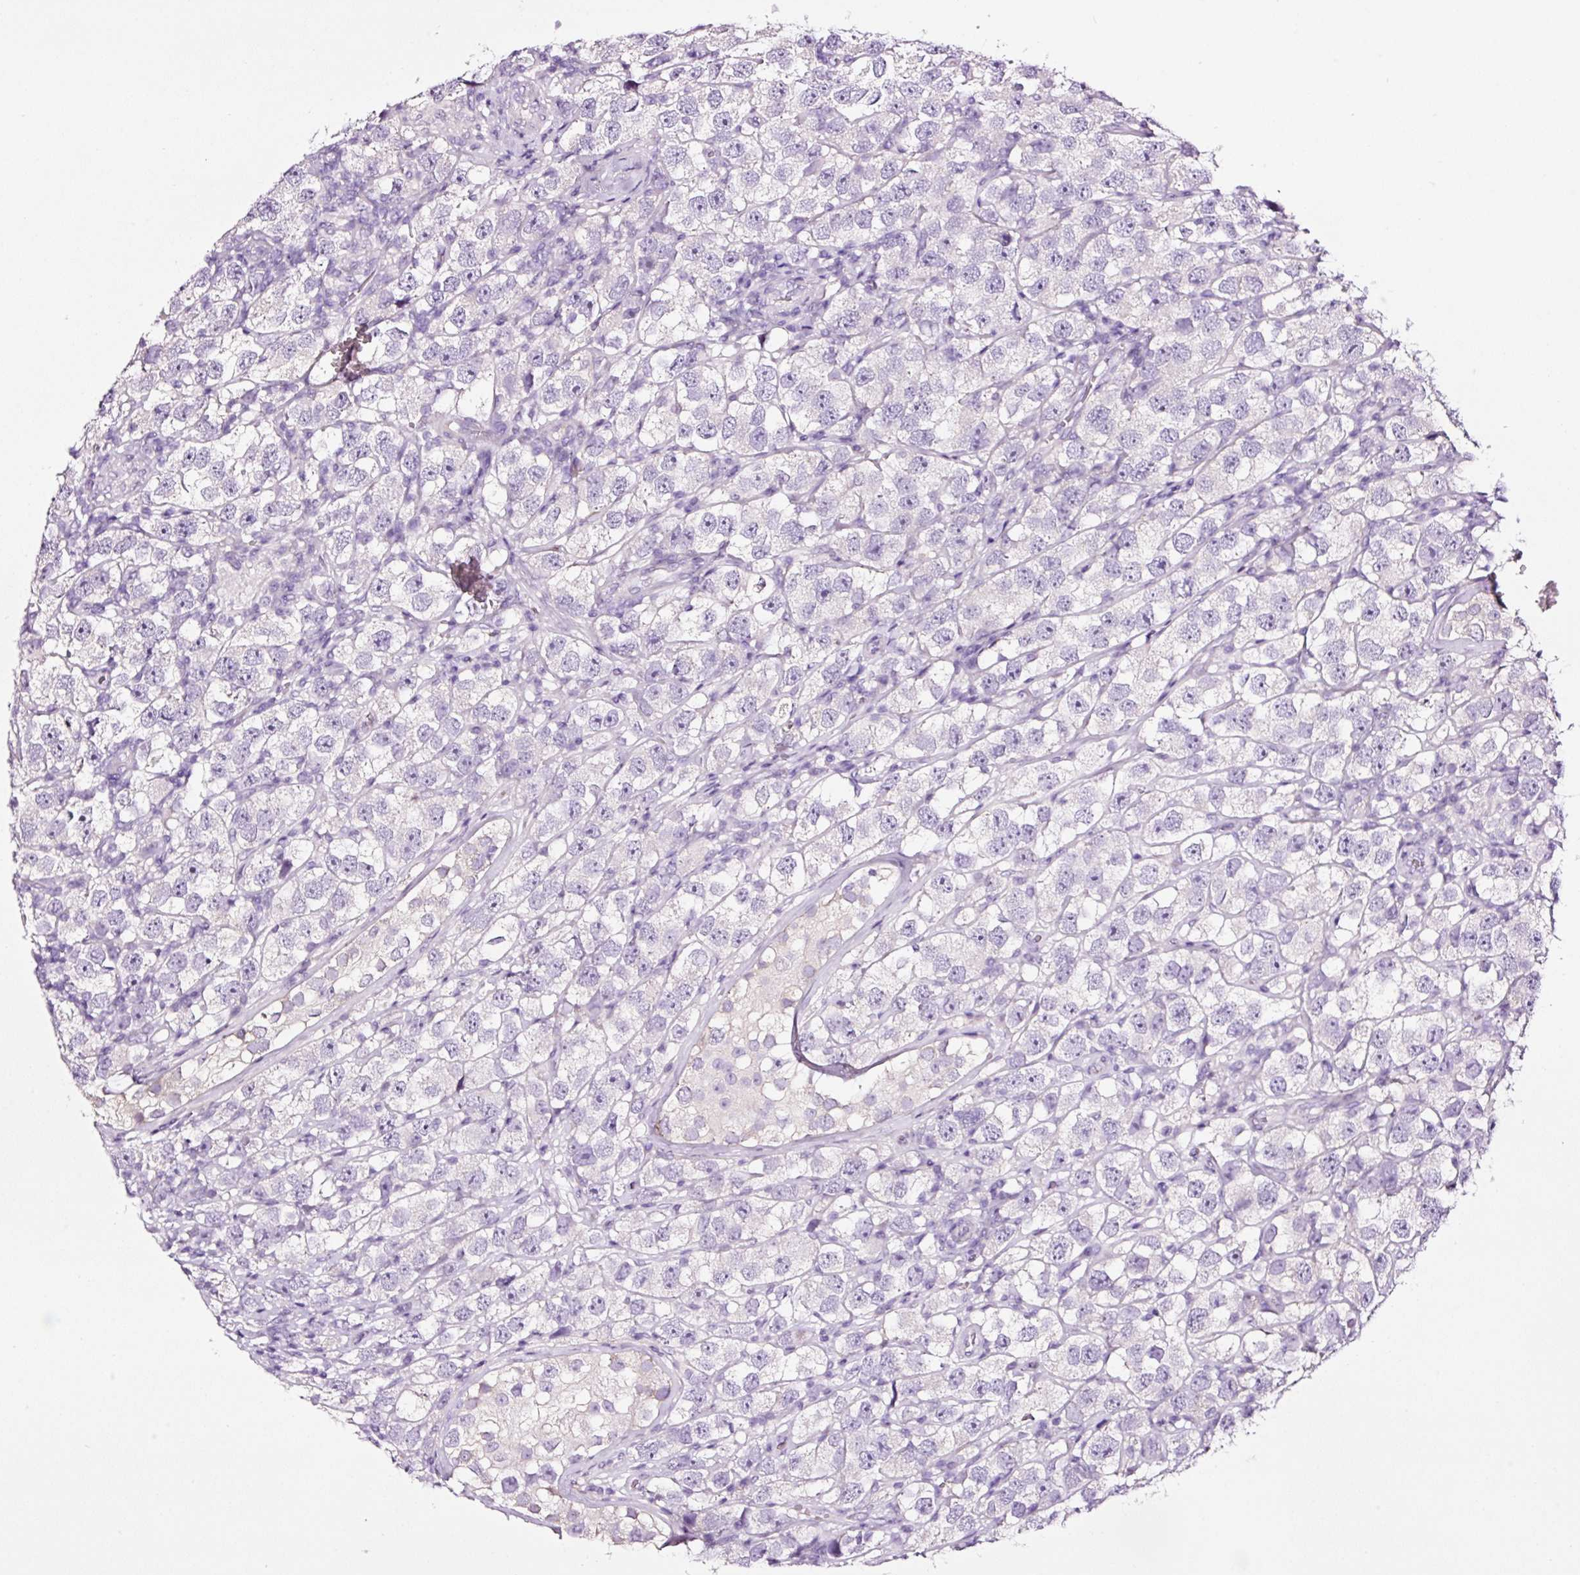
{"staining": {"intensity": "negative", "quantity": "none", "location": "none"}, "tissue": "testis cancer", "cell_type": "Tumor cells", "image_type": "cancer", "snomed": [{"axis": "morphology", "description": "Seminoma, NOS"}, {"axis": "topography", "description": "Testis"}], "caption": "This is a photomicrograph of IHC staining of seminoma (testis), which shows no staining in tumor cells.", "gene": "PAM", "patient": {"sex": "male", "age": 26}}